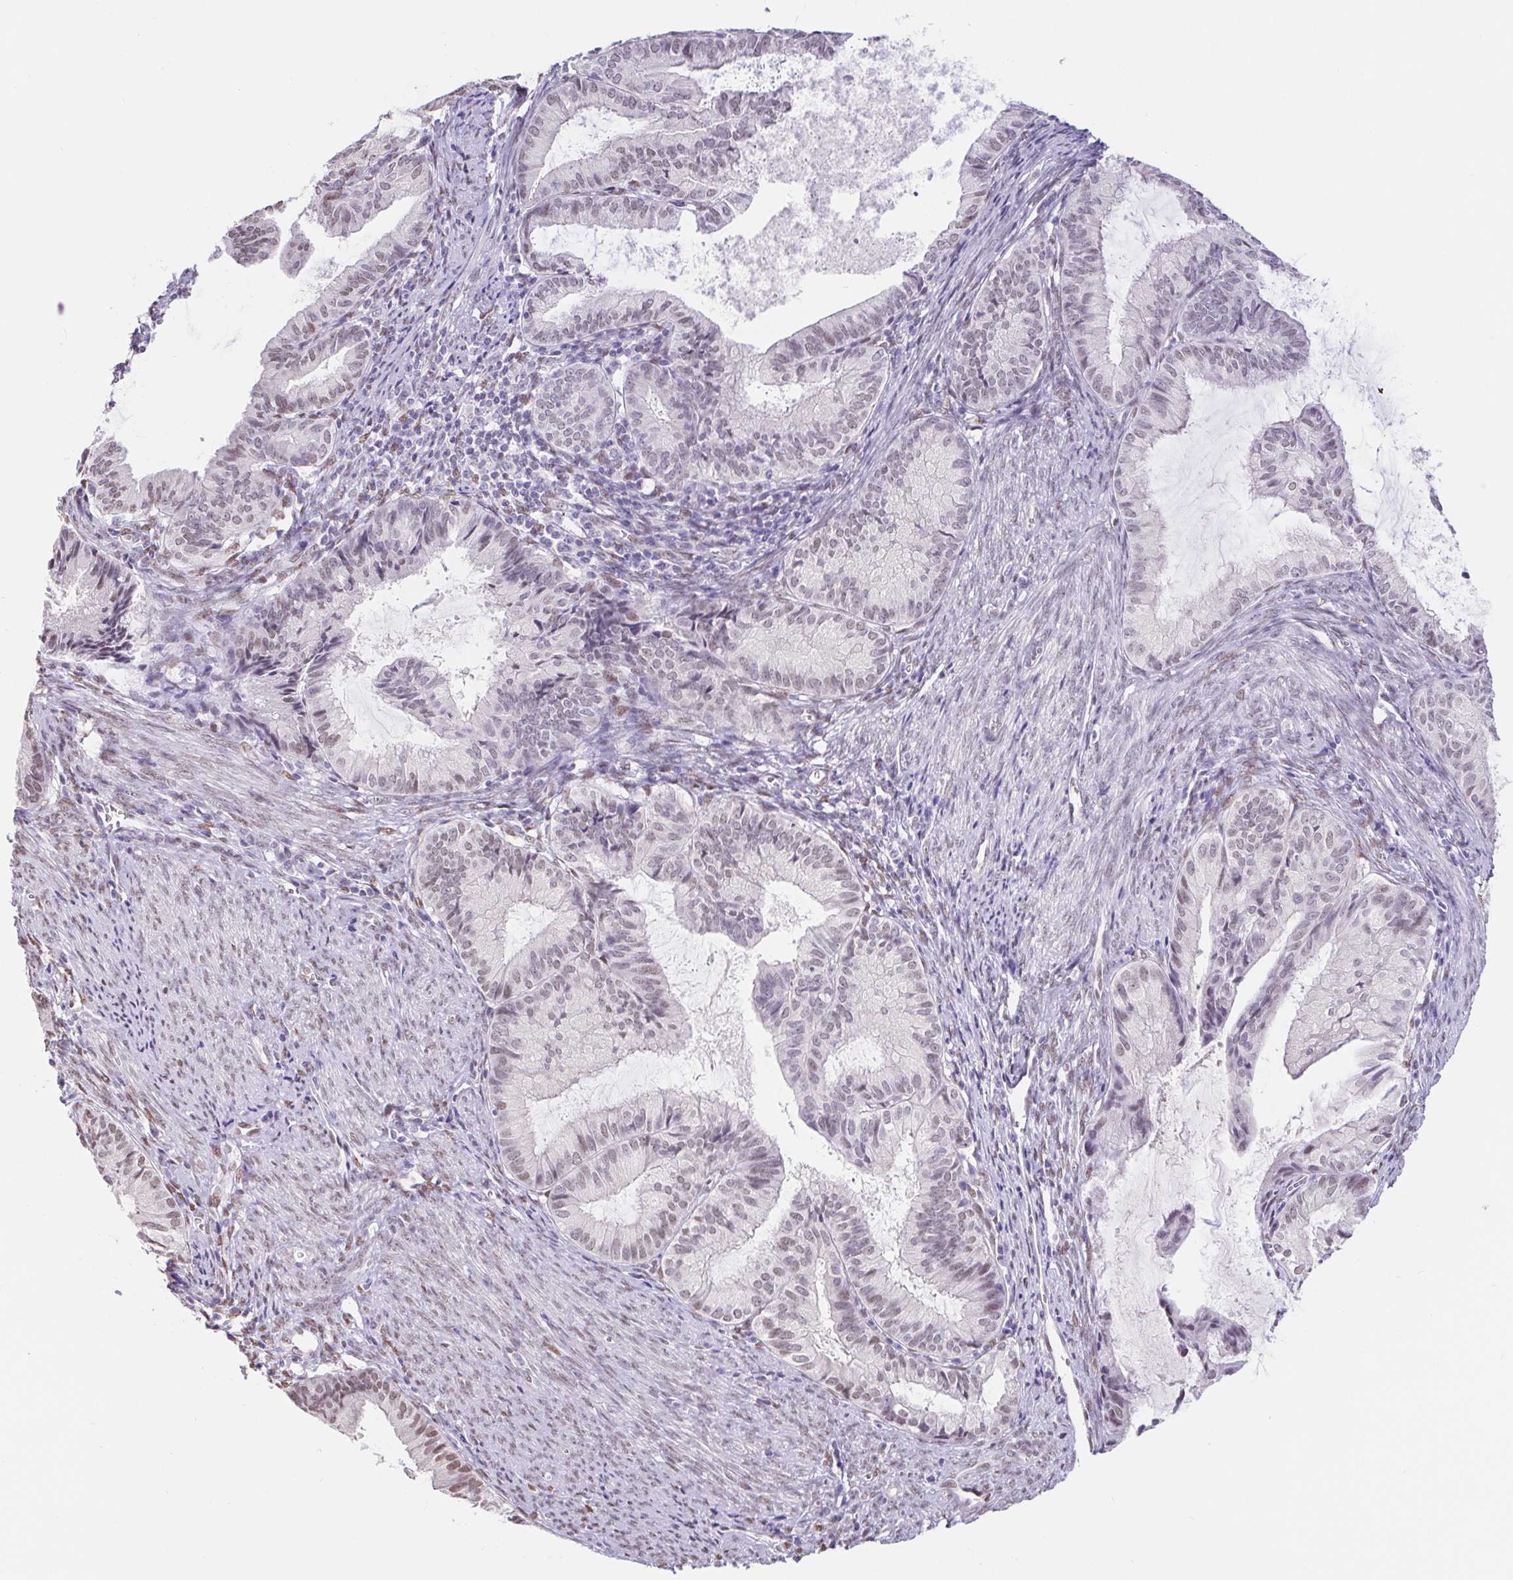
{"staining": {"intensity": "weak", "quantity": "<25%", "location": "nuclear"}, "tissue": "endometrial cancer", "cell_type": "Tumor cells", "image_type": "cancer", "snomed": [{"axis": "morphology", "description": "Adenocarcinoma, NOS"}, {"axis": "topography", "description": "Endometrium"}], "caption": "Immunohistochemical staining of adenocarcinoma (endometrial) shows no significant positivity in tumor cells.", "gene": "CAND1", "patient": {"sex": "female", "age": 86}}